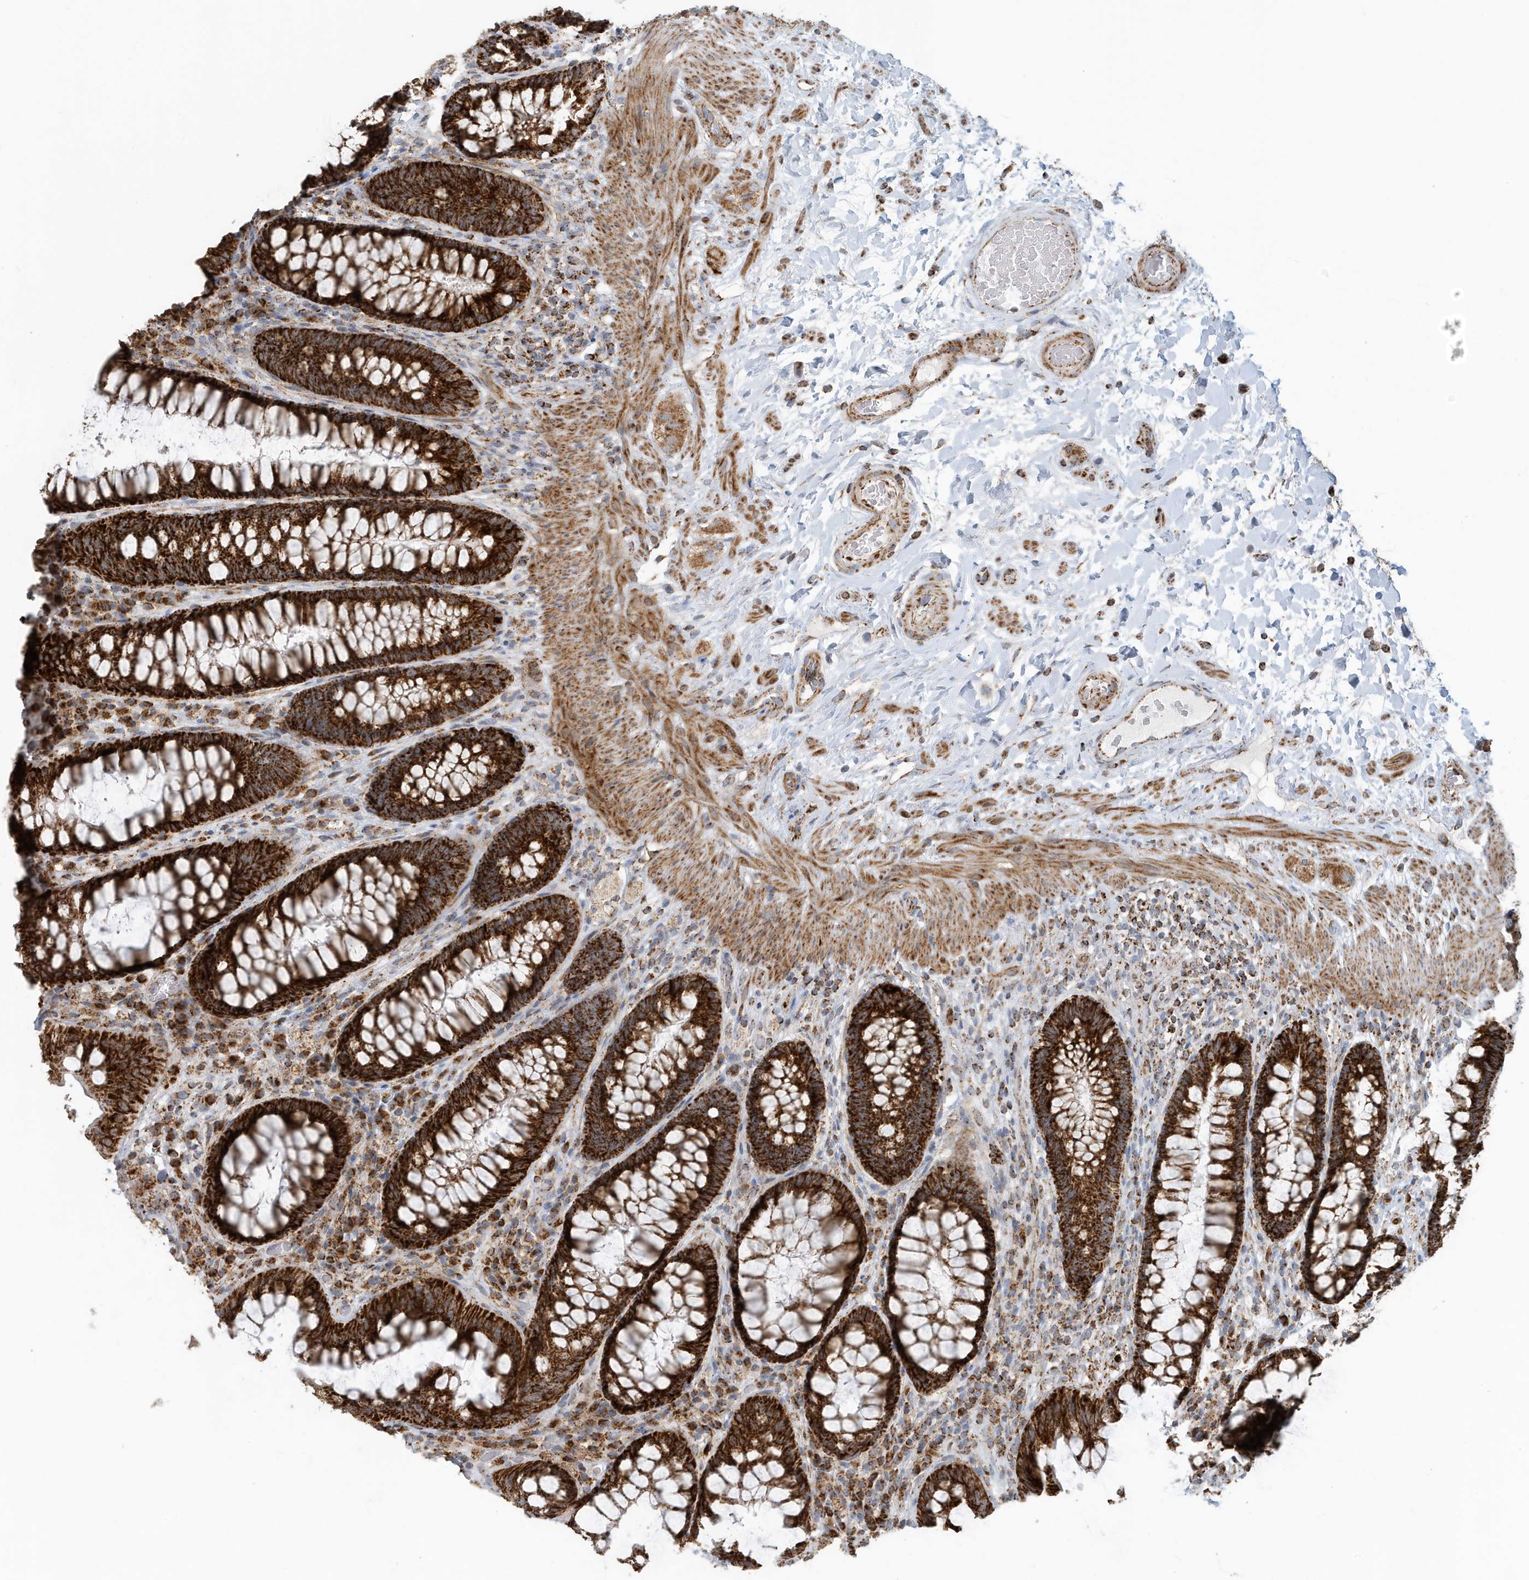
{"staining": {"intensity": "strong", "quantity": ">75%", "location": "cytoplasmic/membranous"}, "tissue": "rectum", "cell_type": "Glandular cells", "image_type": "normal", "snomed": [{"axis": "morphology", "description": "Normal tissue, NOS"}, {"axis": "topography", "description": "Rectum"}], "caption": "Protein expression by immunohistochemistry (IHC) exhibits strong cytoplasmic/membranous expression in about >75% of glandular cells in benign rectum. Immunohistochemistry stains the protein of interest in brown and the nuclei are stained blue.", "gene": "MAN1A1", "patient": {"sex": "female", "age": 46}}